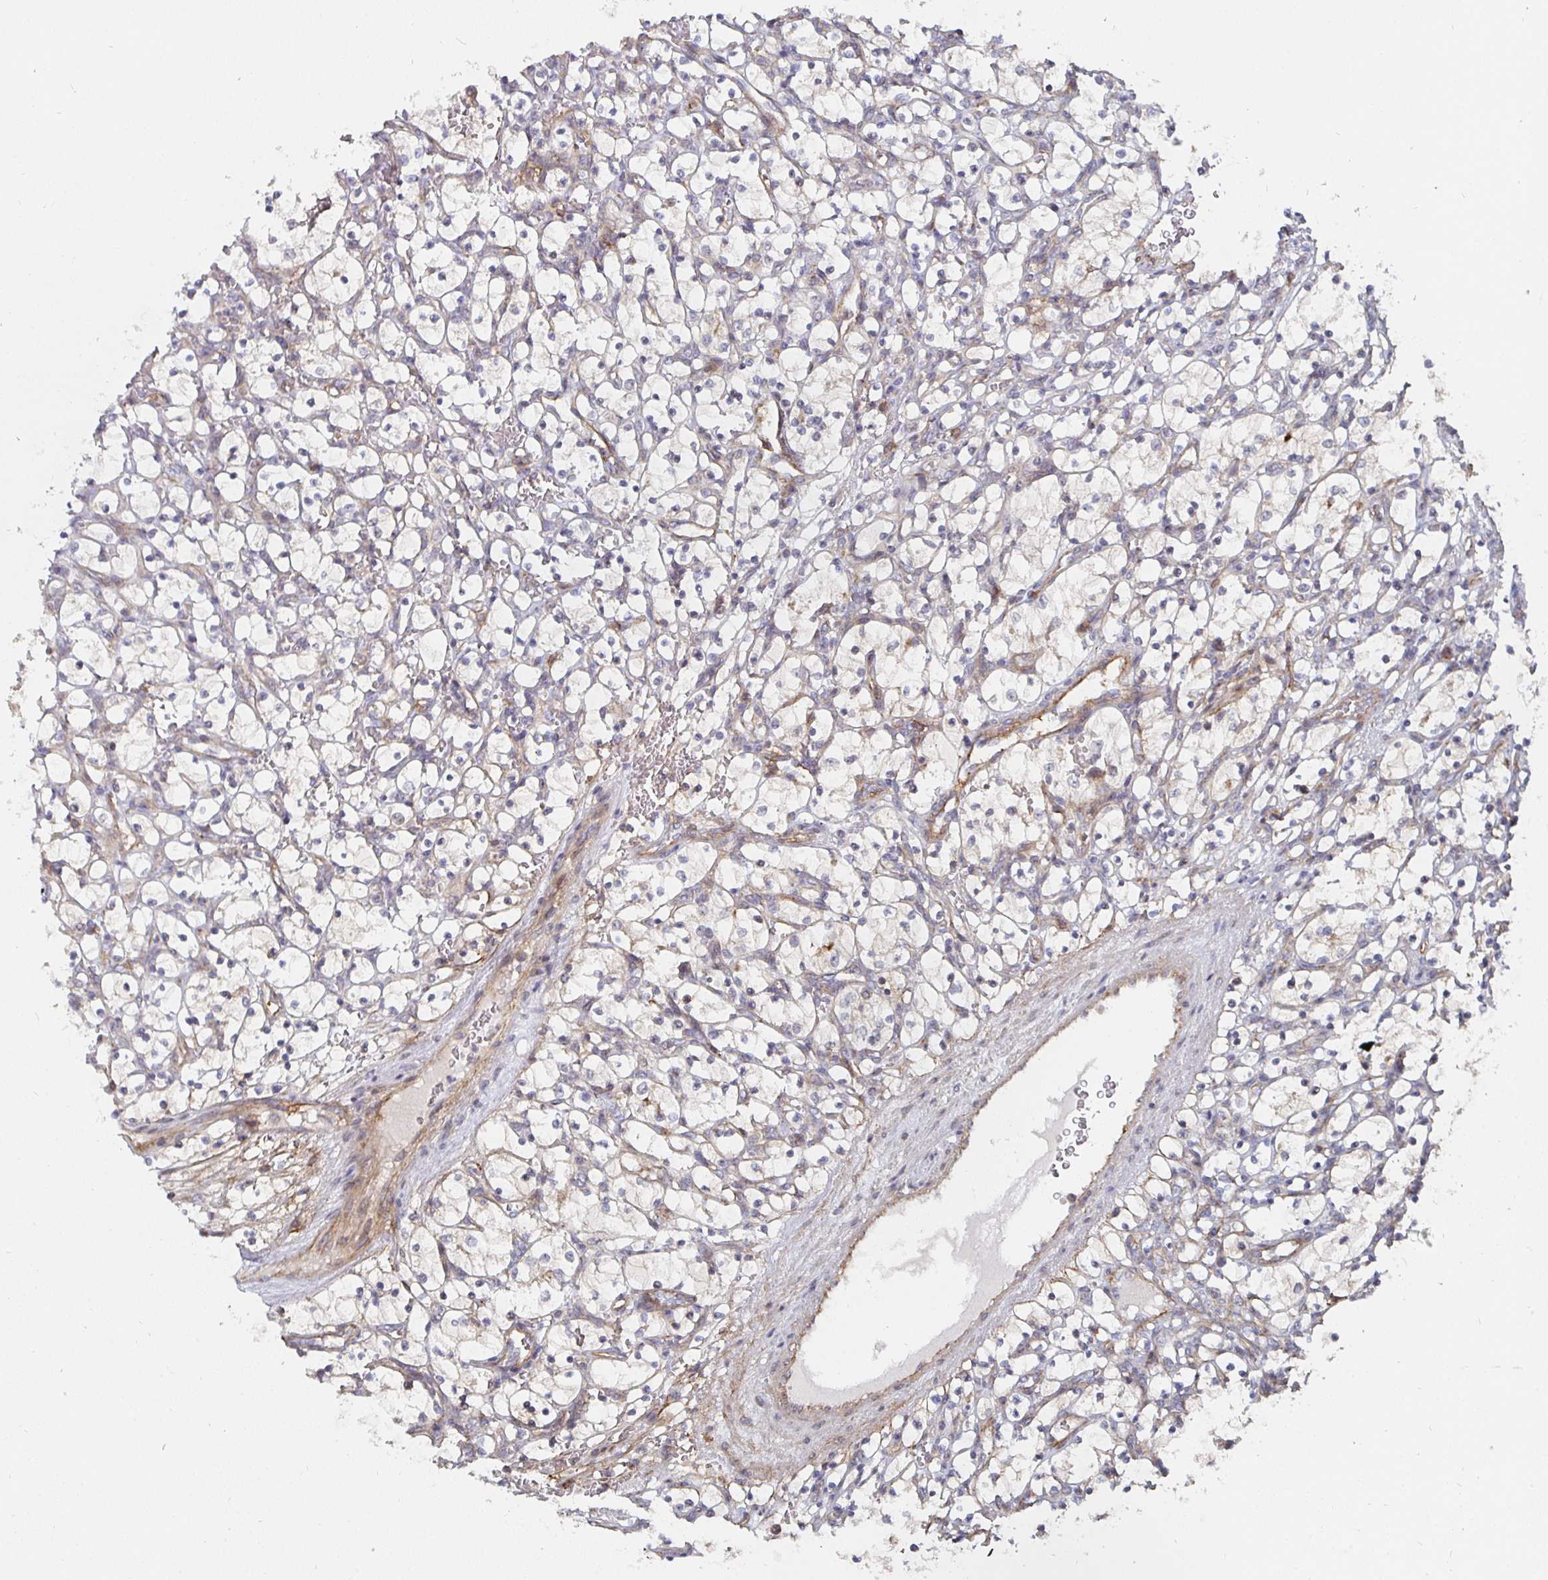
{"staining": {"intensity": "negative", "quantity": "none", "location": "none"}, "tissue": "renal cancer", "cell_type": "Tumor cells", "image_type": "cancer", "snomed": [{"axis": "morphology", "description": "Adenocarcinoma, NOS"}, {"axis": "topography", "description": "Kidney"}], "caption": "This is an IHC micrograph of human renal cancer. There is no expression in tumor cells.", "gene": "GJA4", "patient": {"sex": "female", "age": 69}}